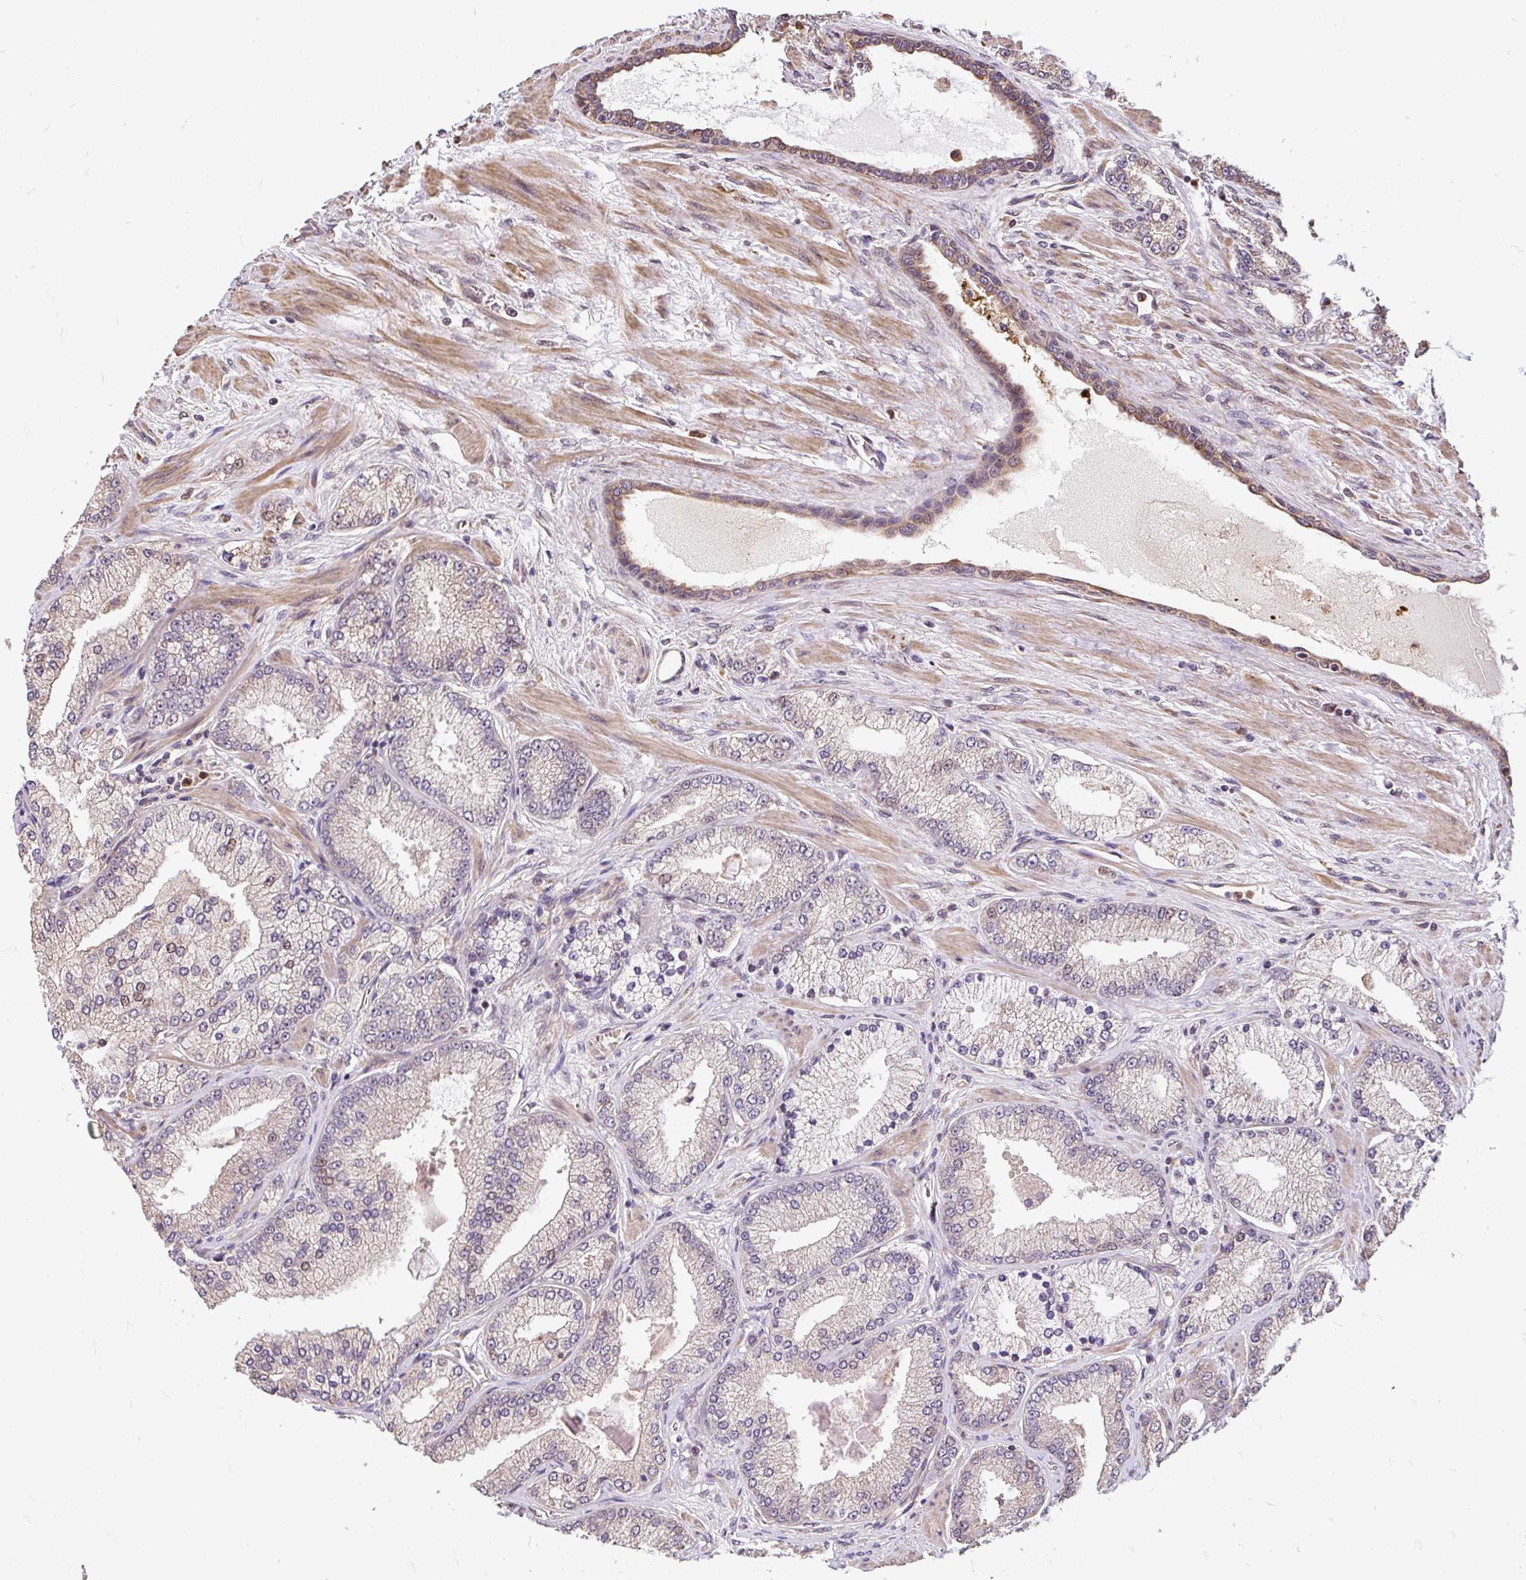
{"staining": {"intensity": "weak", "quantity": "<25%", "location": "cytoplasmic/membranous"}, "tissue": "prostate cancer", "cell_type": "Tumor cells", "image_type": "cancer", "snomed": [{"axis": "morphology", "description": "Adenocarcinoma, High grade"}, {"axis": "topography", "description": "Prostate"}], "caption": "This is a image of immunohistochemistry (IHC) staining of adenocarcinoma (high-grade) (prostate), which shows no staining in tumor cells.", "gene": "PUS7L", "patient": {"sex": "male", "age": 68}}